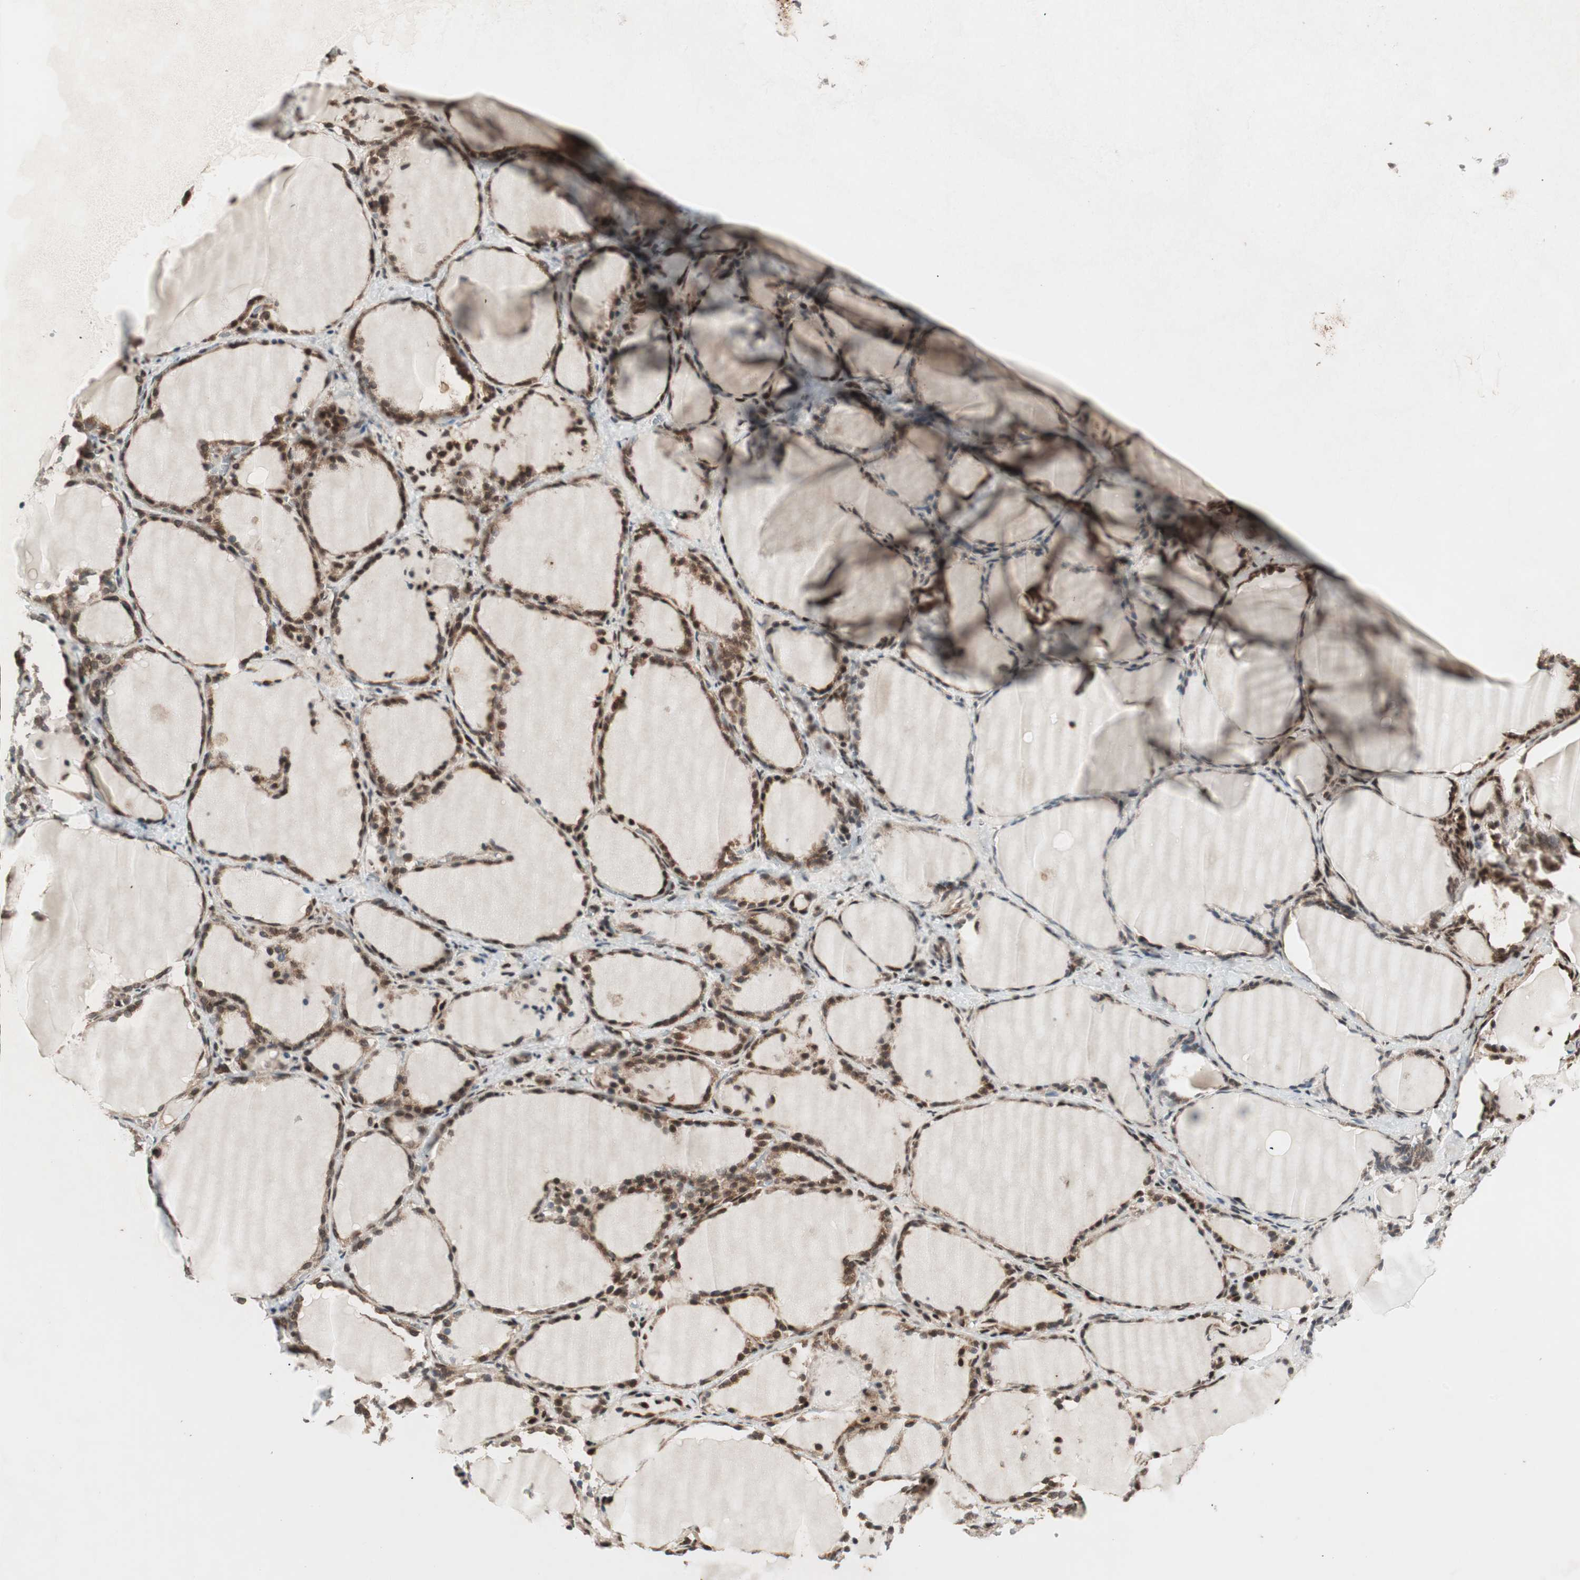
{"staining": {"intensity": "strong", "quantity": ">75%", "location": "cytoplasmic/membranous,nuclear"}, "tissue": "thyroid gland", "cell_type": "Glandular cells", "image_type": "normal", "snomed": [{"axis": "morphology", "description": "Normal tissue, NOS"}, {"axis": "morphology", "description": "Papillary adenocarcinoma, NOS"}, {"axis": "topography", "description": "Thyroid gland"}], "caption": "Normal thyroid gland demonstrates strong cytoplasmic/membranous,nuclear expression in about >75% of glandular cells, visualized by immunohistochemistry.", "gene": "NUP62", "patient": {"sex": "female", "age": 30}}